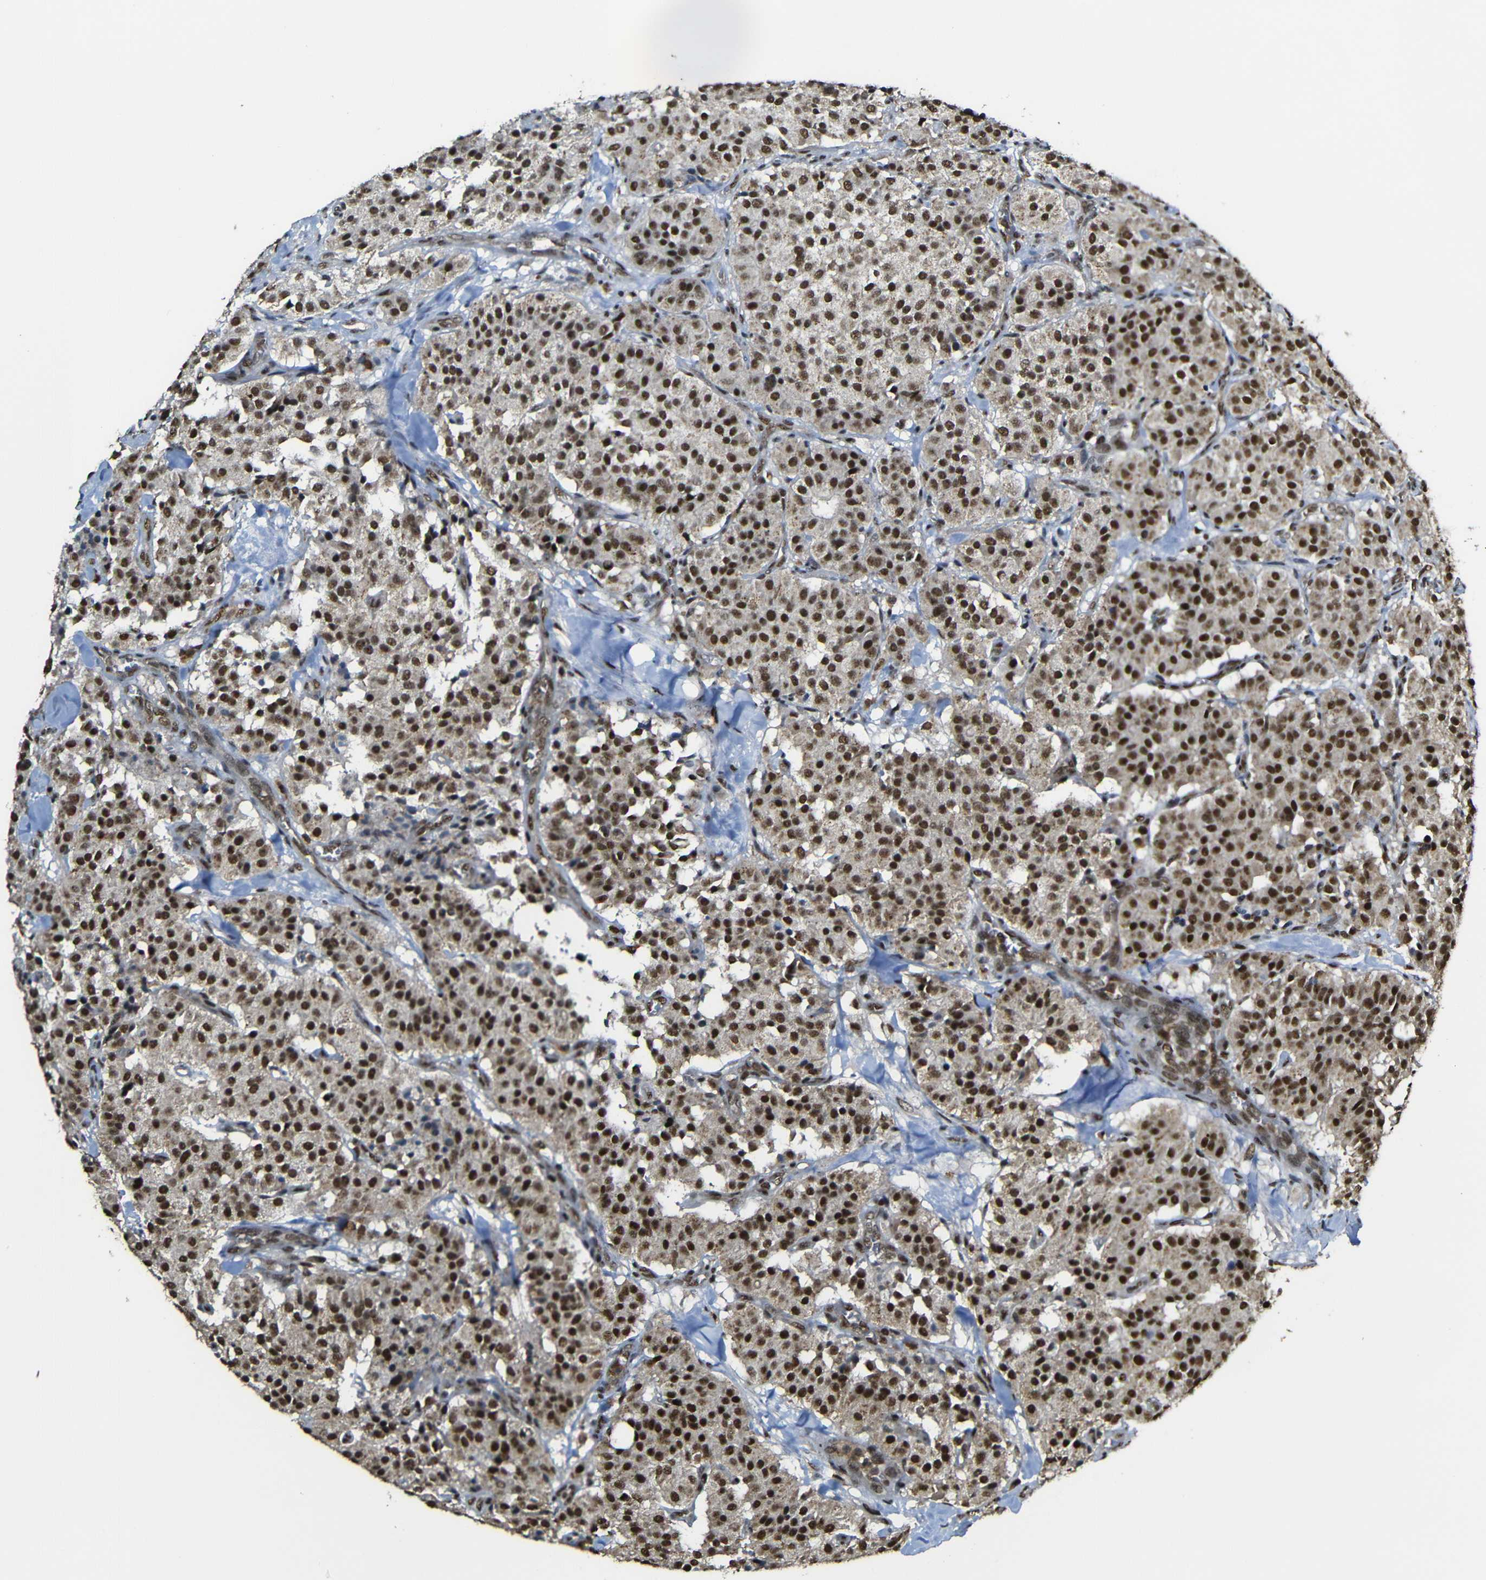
{"staining": {"intensity": "moderate", "quantity": ">75%", "location": "cytoplasmic/membranous,nuclear"}, "tissue": "carcinoid", "cell_type": "Tumor cells", "image_type": "cancer", "snomed": [{"axis": "morphology", "description": "Carcinoid, malignant, NOS"}, {"axis": "topography", "description": "Lung"}], "caption": "This micrograph shows IHC staining of carcinoid (malignant), with medium moderate cytoplasmic/membranous and nuclear staining in approximately >75% of tumor cells.", "gene": "TCF7L2", "patient": {"sex": "male", "age": 30}}